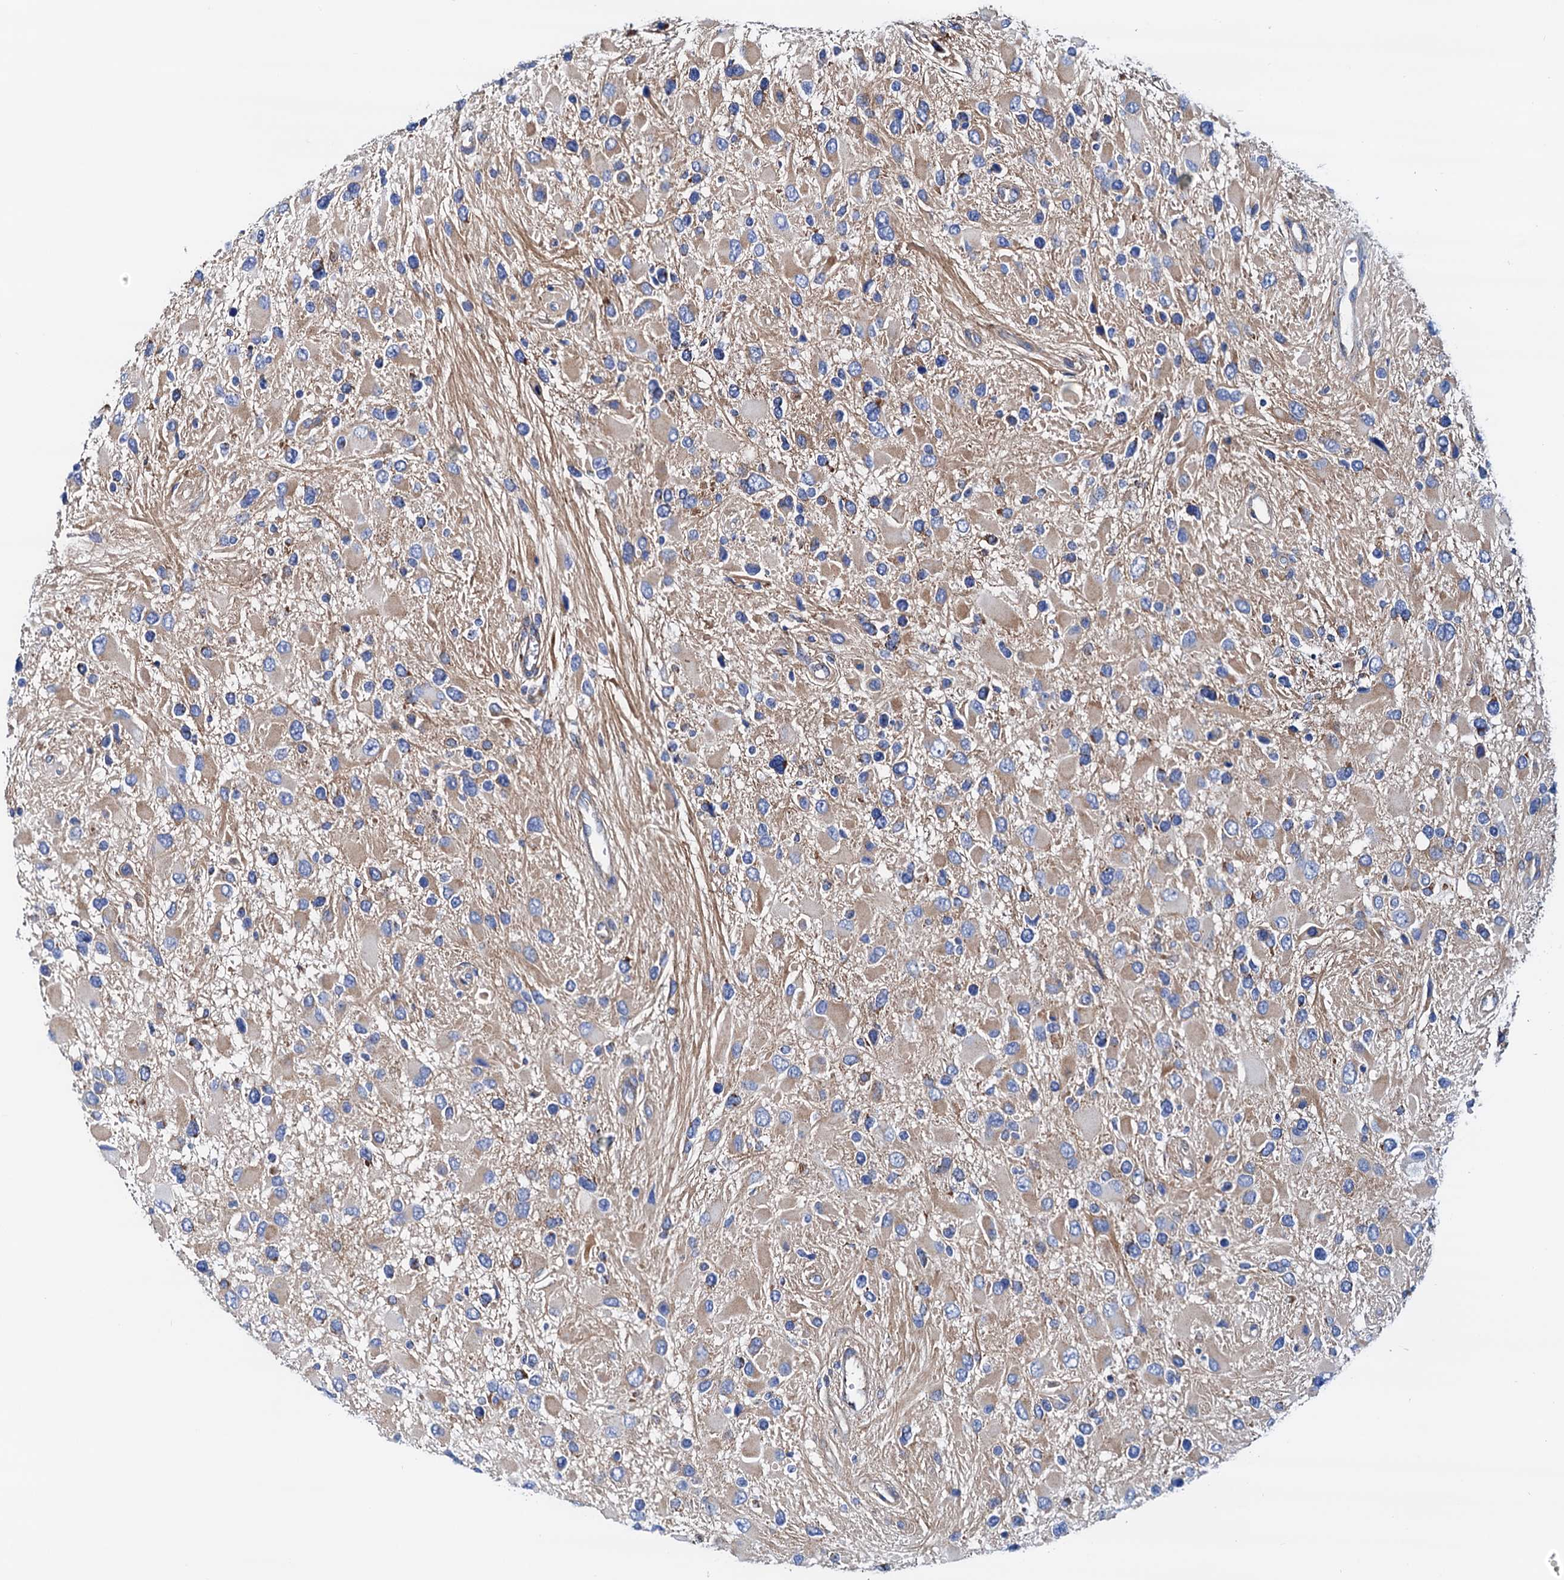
{"staining": {"intensity": "weak", "quantity": "25%-75%", "location": "cytoplasmic/membranous"}, "tissue": "glioma", "cell_type": "Tumor cells", "image_type": "cancer", "snomed": [{"axis": "morphology", "description": "Glioma, malignant, High grade"}, {"axis": "topography", "description": "Brain"}], "caption": "The histopathology image shows staining of malignant glioma (high-grade), revealing weak cytoplasmic/membranous protein expression (brown color) within tumor cells.", "gene": "RASSF9", "patient": {"sex": "male", "age": 53}}